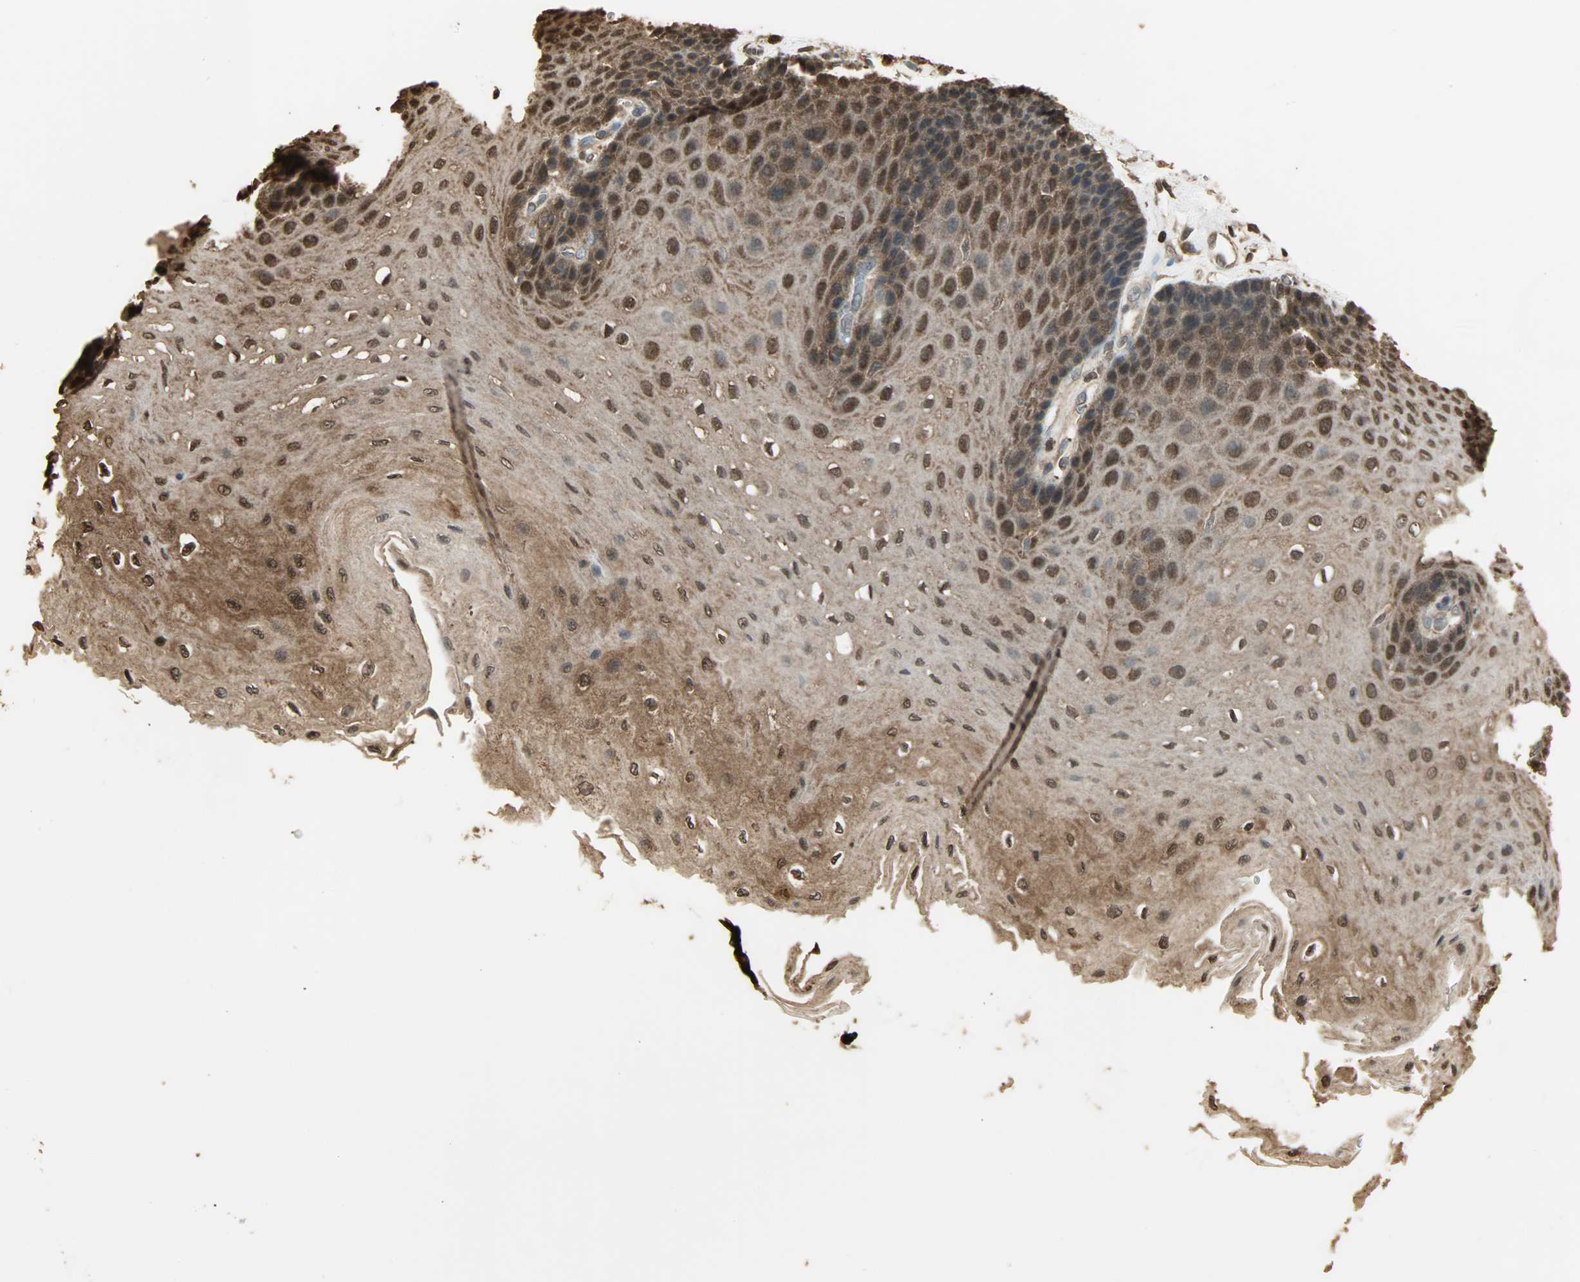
{"staining": {"intensity": "strong", "quantity": ">75%", "location": "cytoplasmic/membranous,nuclear"}, "tissue": "esophagus", "cell_type": "Squamous epithelial cells", "image_type": "normal", "snomed": [{"axis": "morphology", "description": "Normal tissue, NOS"}, {"axis": "topography", "description": "Esophagus"}], "caption": "Immunohistochemical staining of unremarkable human esophagus exhibits high levels of strong cytoplasmic/membranous,nuclear positivity in approximately >75% of squamous epithelial cells. Nuclei are stained in blue.", "gene": "YWHAZ", "patient": {"sex": "female", "age": 72}}